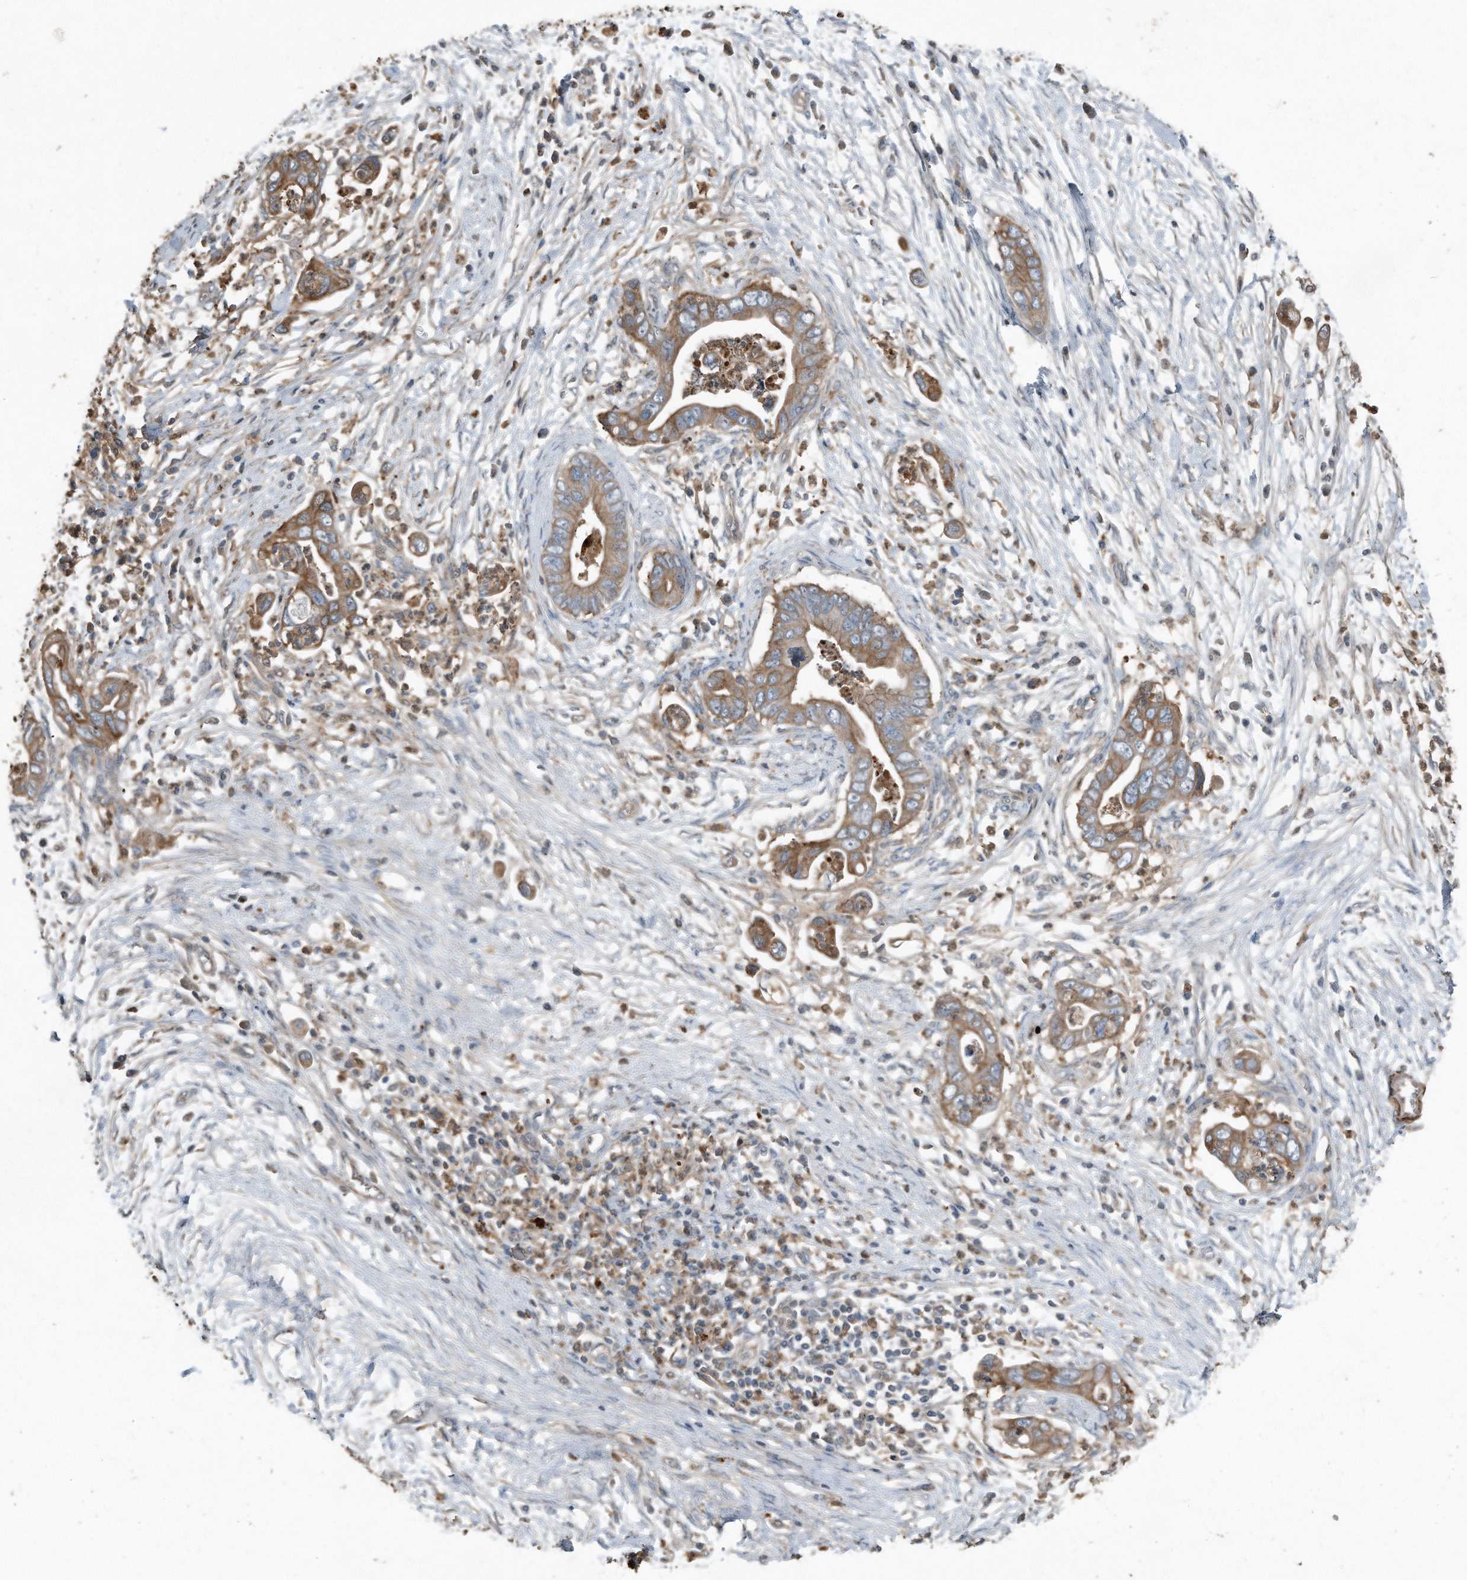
{"staining": {"intensity": "moderate", "quantity": ">75%", "location": "cytoplasmic/membranous"}, "tissue": "pancreatic cancer", "cell_type": "Tumor cells", "image_type": "cancer", "snomed": [{"axis": "morphology", "description": "Adenocarcinoma, NOS"}, {"axis": "topography", "description": "Pancreas"}], "caption": "This histopathology image displays pancreatic cancer (adenocarcinoma) stained with immunohistochemistry to label a protein in brown. The cytoplasmic/membranous of tumor cells show moderate positivity for the protein. Nuclei are counter-stained blue.", "gene": "C9", "patient": {"sex": "male", "age": 75}}